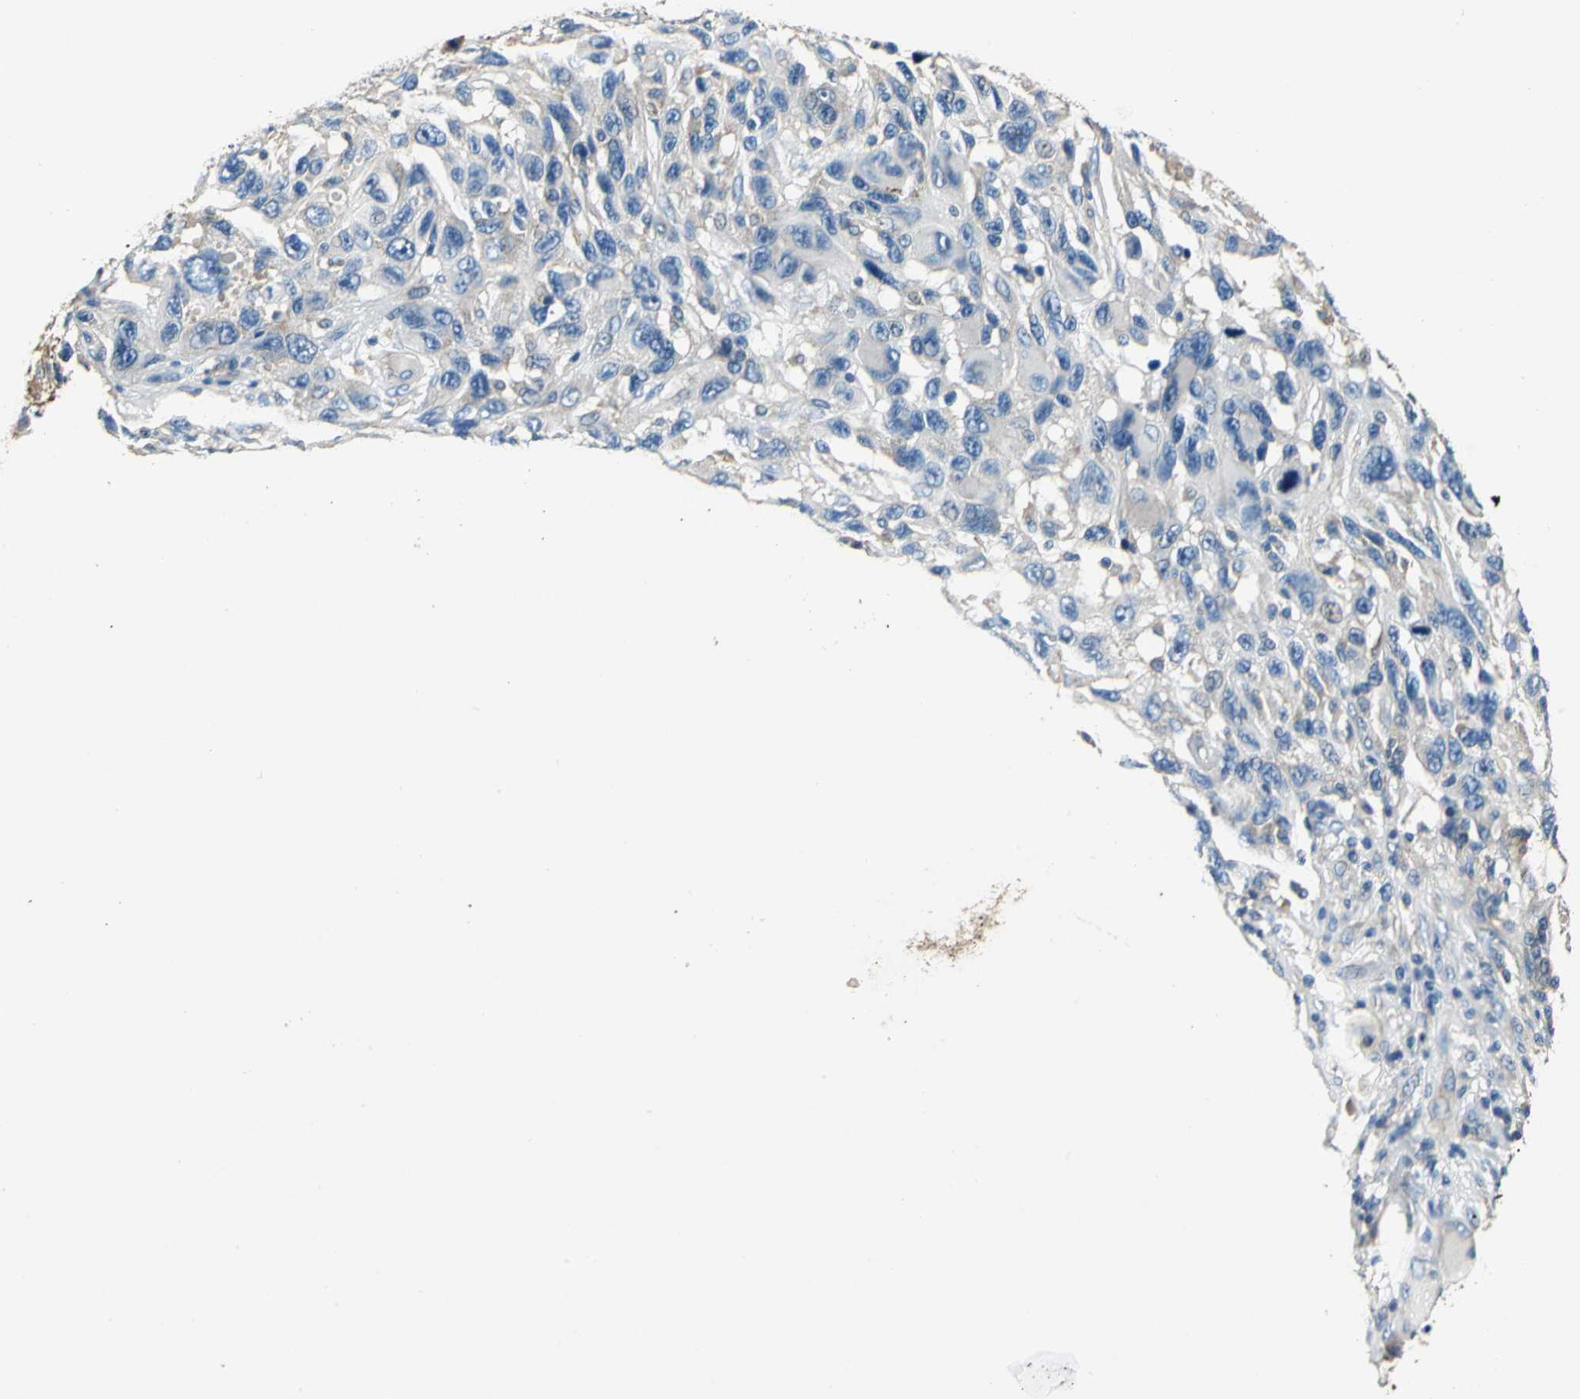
{"staining": {"intensity": "negative", "quantity": "none", "location": "none"}, "tissue": "melanoma", "cell_type": "Tumor cells", "image_type": "cancer", "snomed": [{"axis": "morphology", "description": "Malignant melanoma, NOS"}, {"axis": "topography", "description": "Skin"}], "caption": "Melanoma stained for a protein using immunohistochemistry (IHC) demonstrates no expression tumor cells.", "gene": "DDX3Y", "patient": {"sex": "male", "age": 53}}